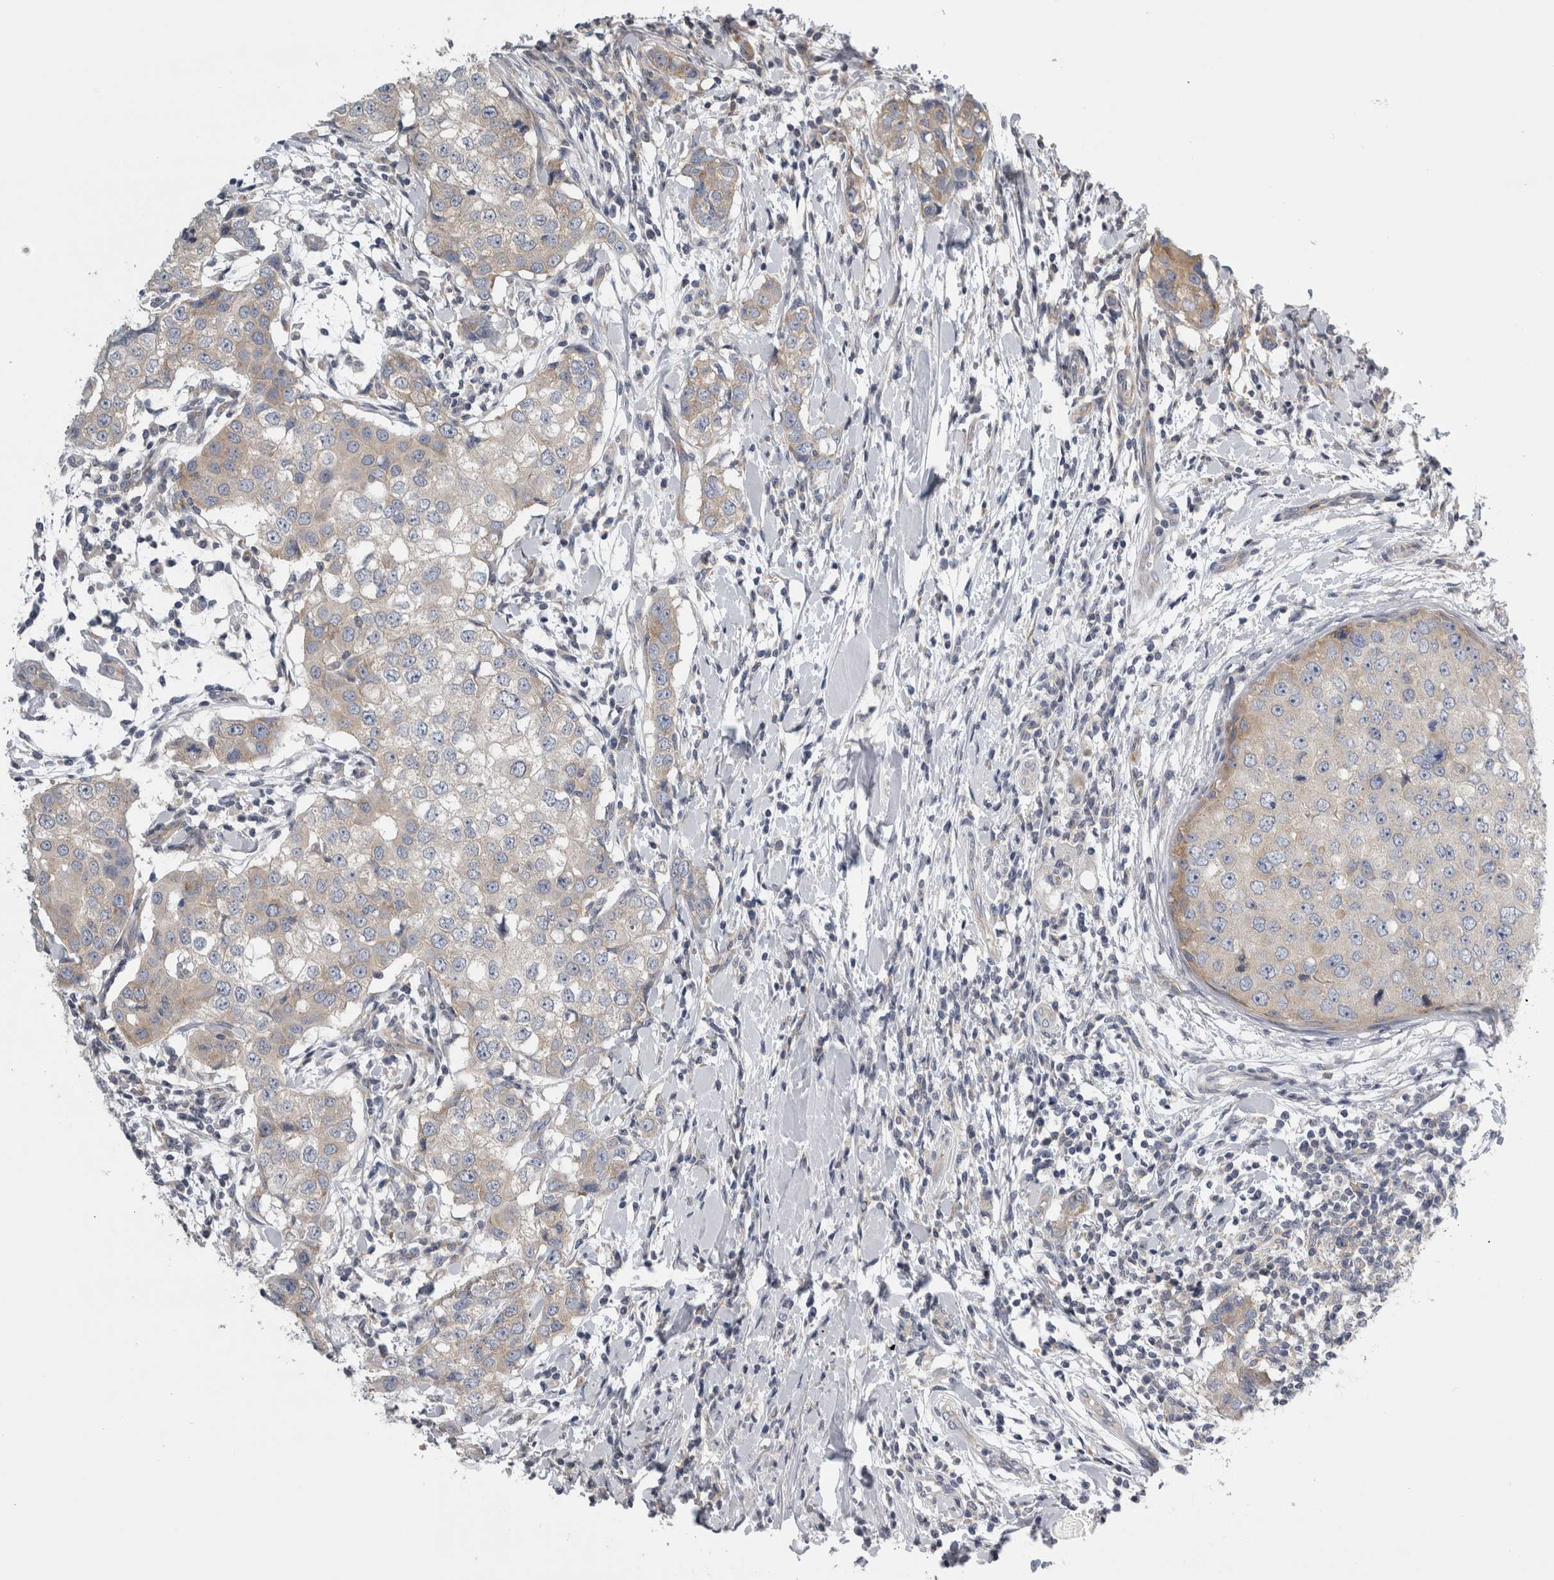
{"staining": {"intensity": "weak", "quantity": "25%-75%", "location": "cytoplasmic/membranous"}, "tissue": "breast cancer", "cell_type": "Tumor cells", "image_type": "cancer", "snomed": [{"axis": "morphology", "description": "Duct carcinoma"}, {"axis": "topography", "description": "Breast"}], "caption": "About 25%-75% of tumor cells in intraductal carcinoma (breast) show weak cytoplasmic/membranous protein staining as visualized by brown immunohistochemical staining.", "gene": "PRRC2C", "patient": {"sex": "female", "age": 27}}